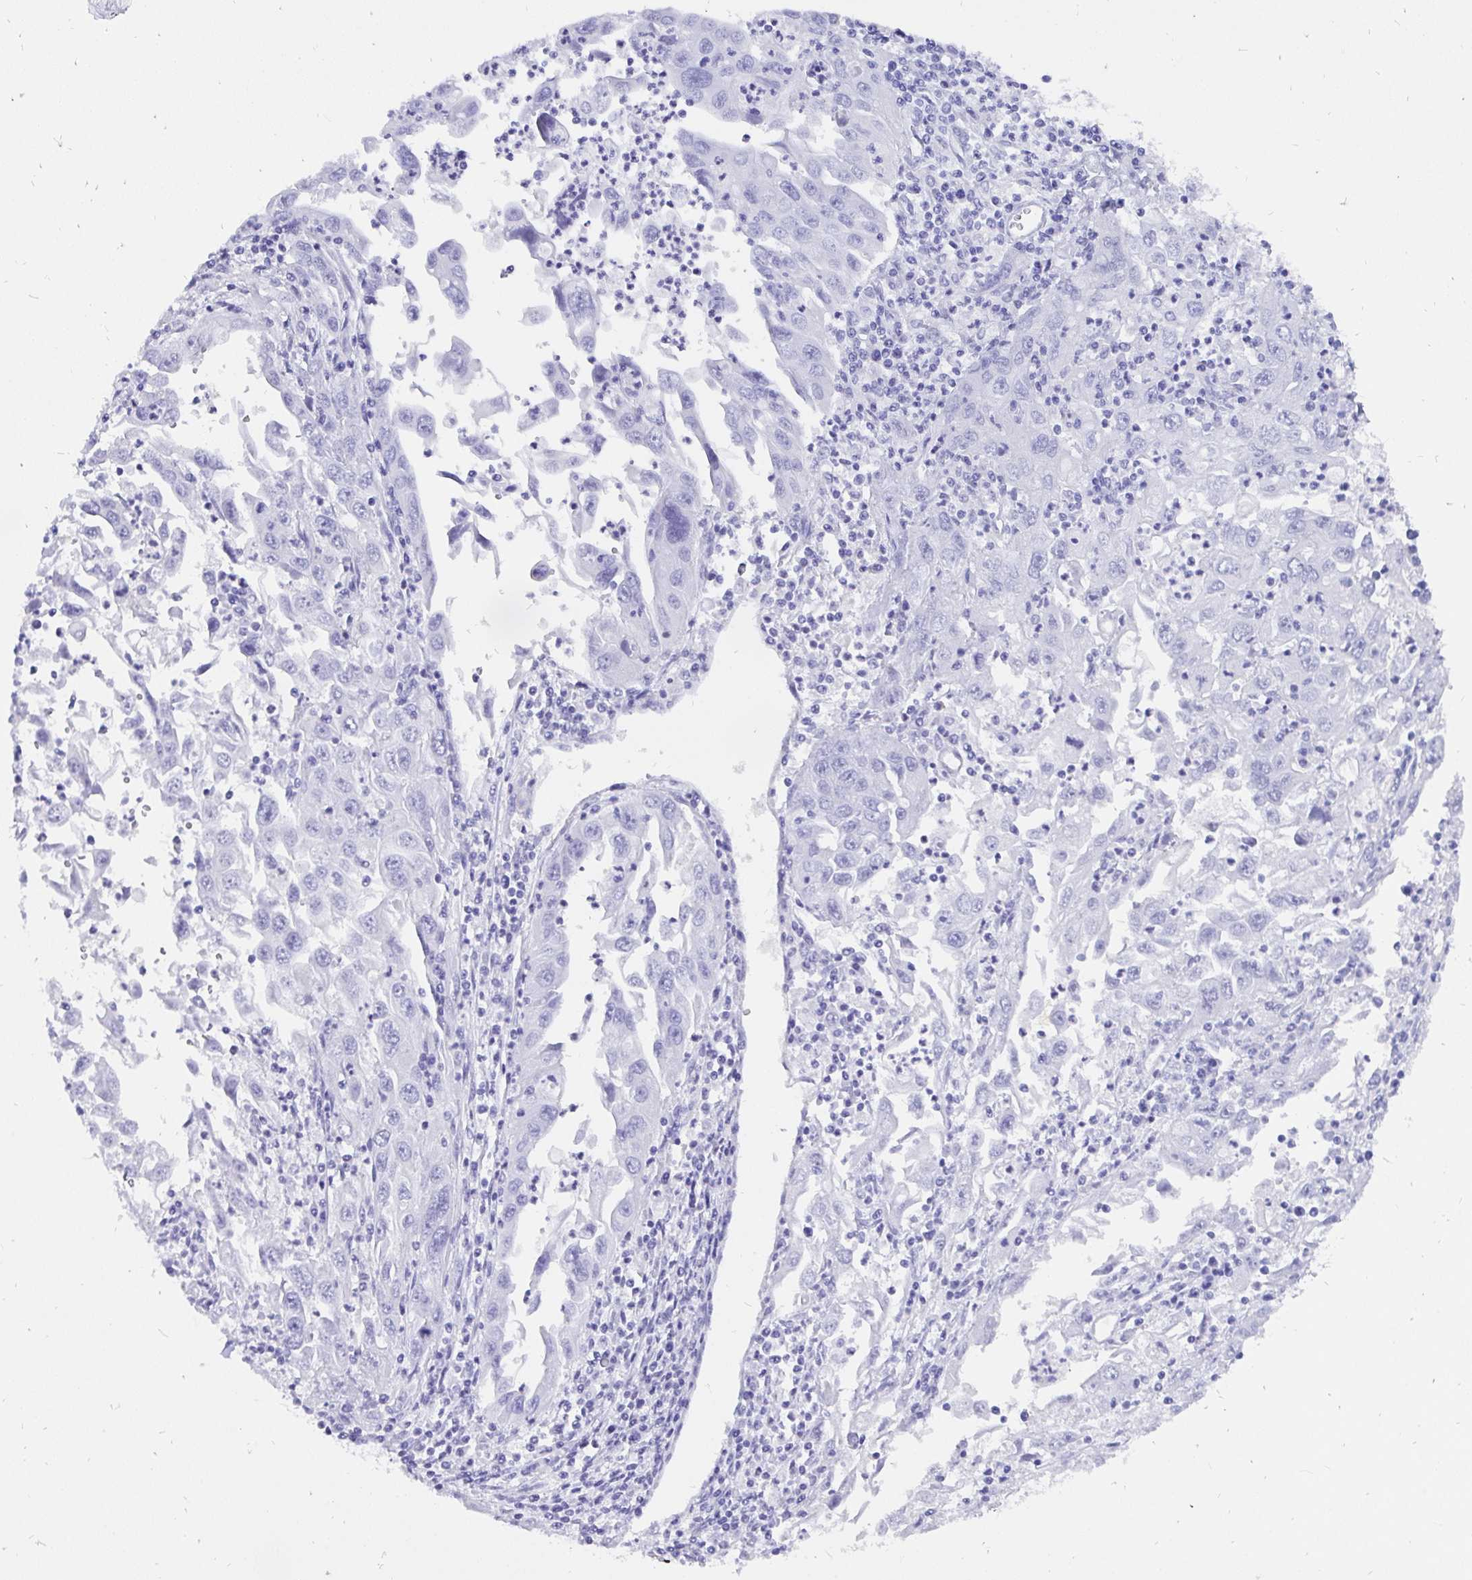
{"staining": {"intensity": "negative", "quantity": "none", "location": "none"}, "tissue": "endometrial cancer", "cell_type": "Tumor cells", "image_type": "cancer", "snomed": [{"axis": "morphology", "description": "Adenocarcinoma, NOS"}, {"axis": "topography", "description": "Uterus"}], "caption": "This is an immunohistochemistry image of human adenocarcinoma (endometrial). There is no staining in tumor cells.", "gene": "KRT13", "patient": {"sex": "female", "age": 62}}